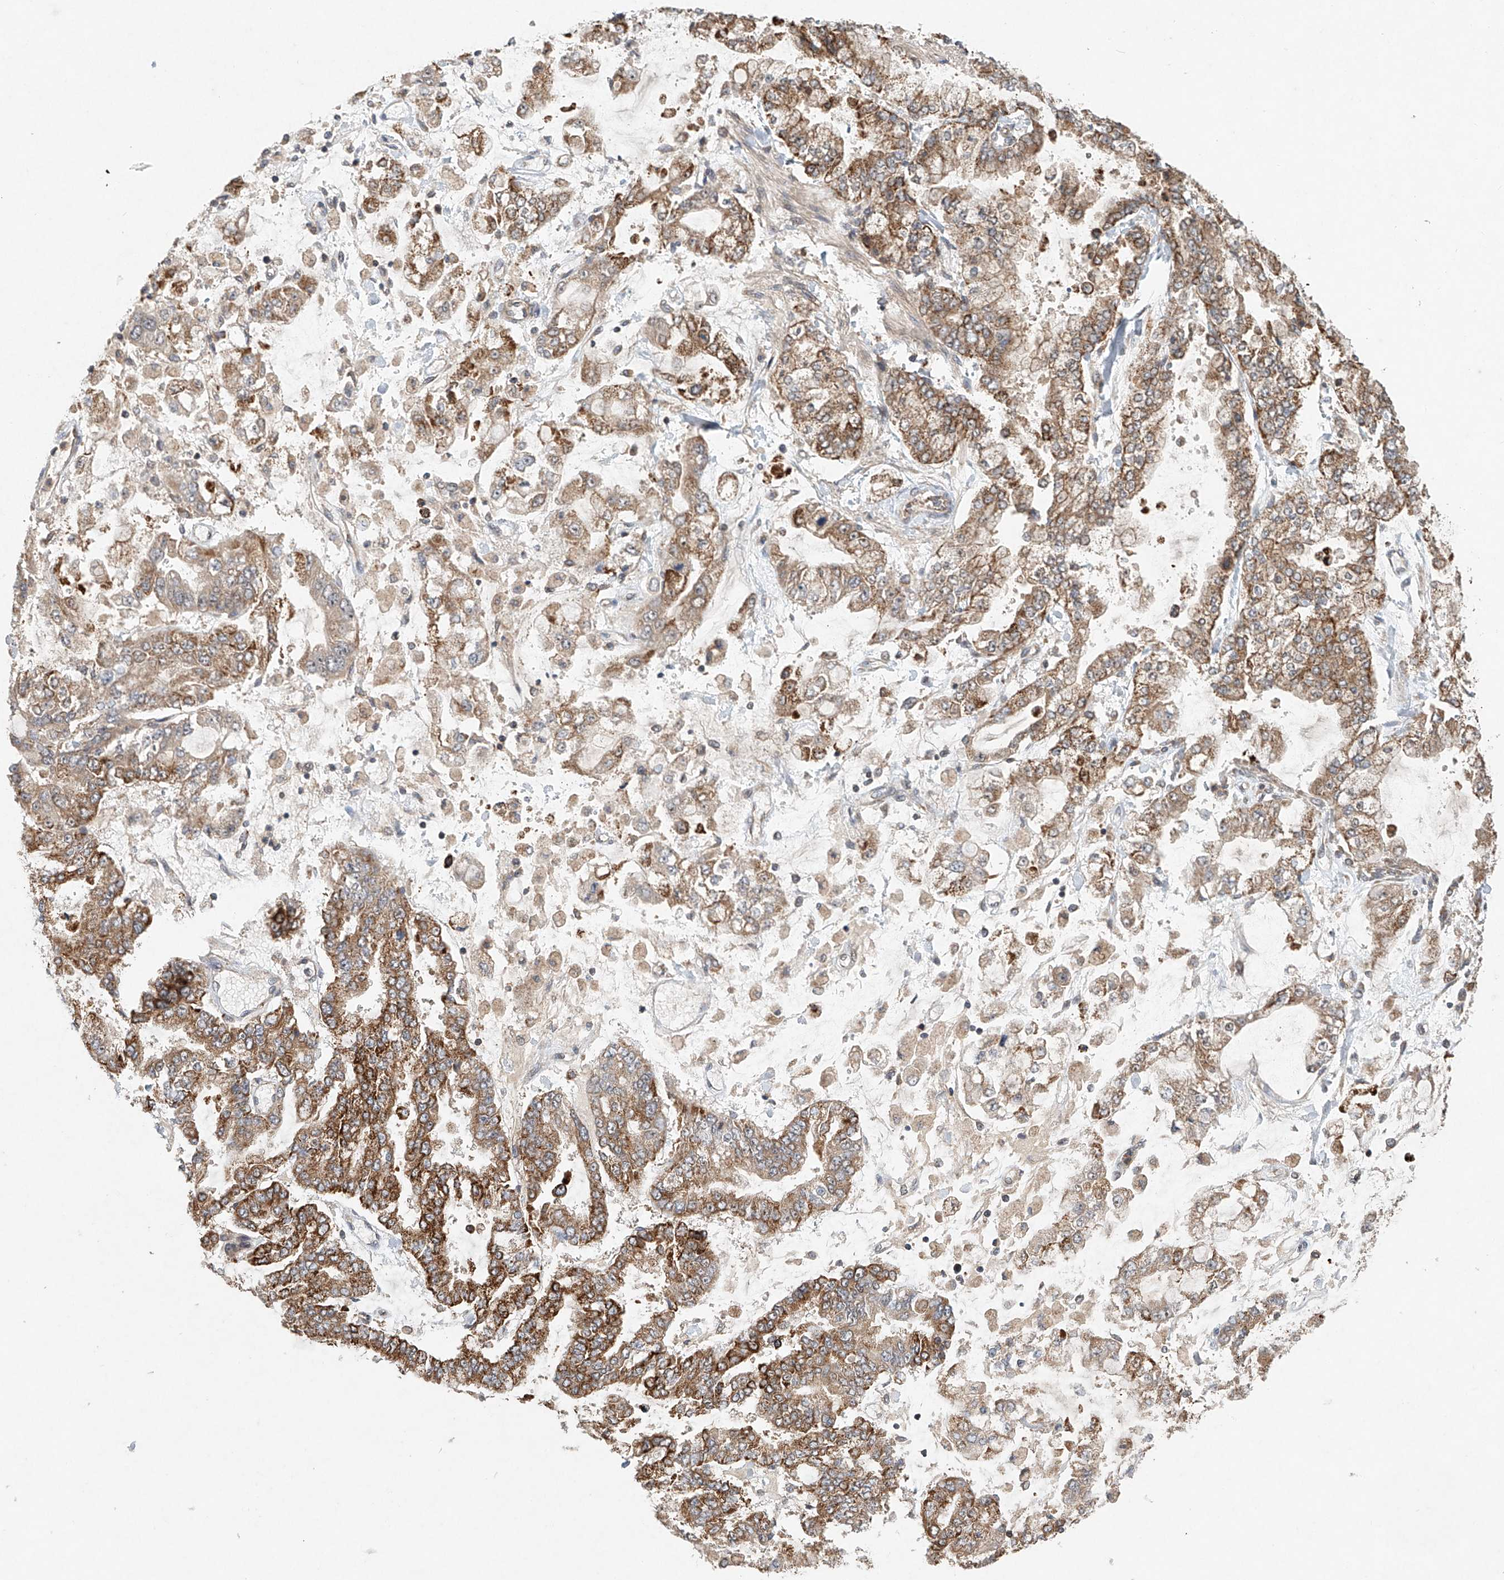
{"staining": {"intensity": "moderate", "quantity": ">75%", "location": "cytoplasmic/membranous"}, "tissue": "stomach cancer", "cell_type": "Tumor cells", "image_type": "cancer", "snomed": [{"axis": "morphology", "description": "Normal tissue, NOS"}, {"axis": "morphology", "description": "Adenocarcinoma, NOS"}, {"axis": "topography", "description": "Stomach, upper"}, {"axis": "topography", "description": "Stomach"}], "caption": "The micrograph displays immunohistochemical staining of stomach adenocarcinoma. There is moderate cytoplasmic/membranous positivity is identified in about >75% of tumor cells.", "gene": "DCAF11", "patient": {"sex": "male", "age": 76}}